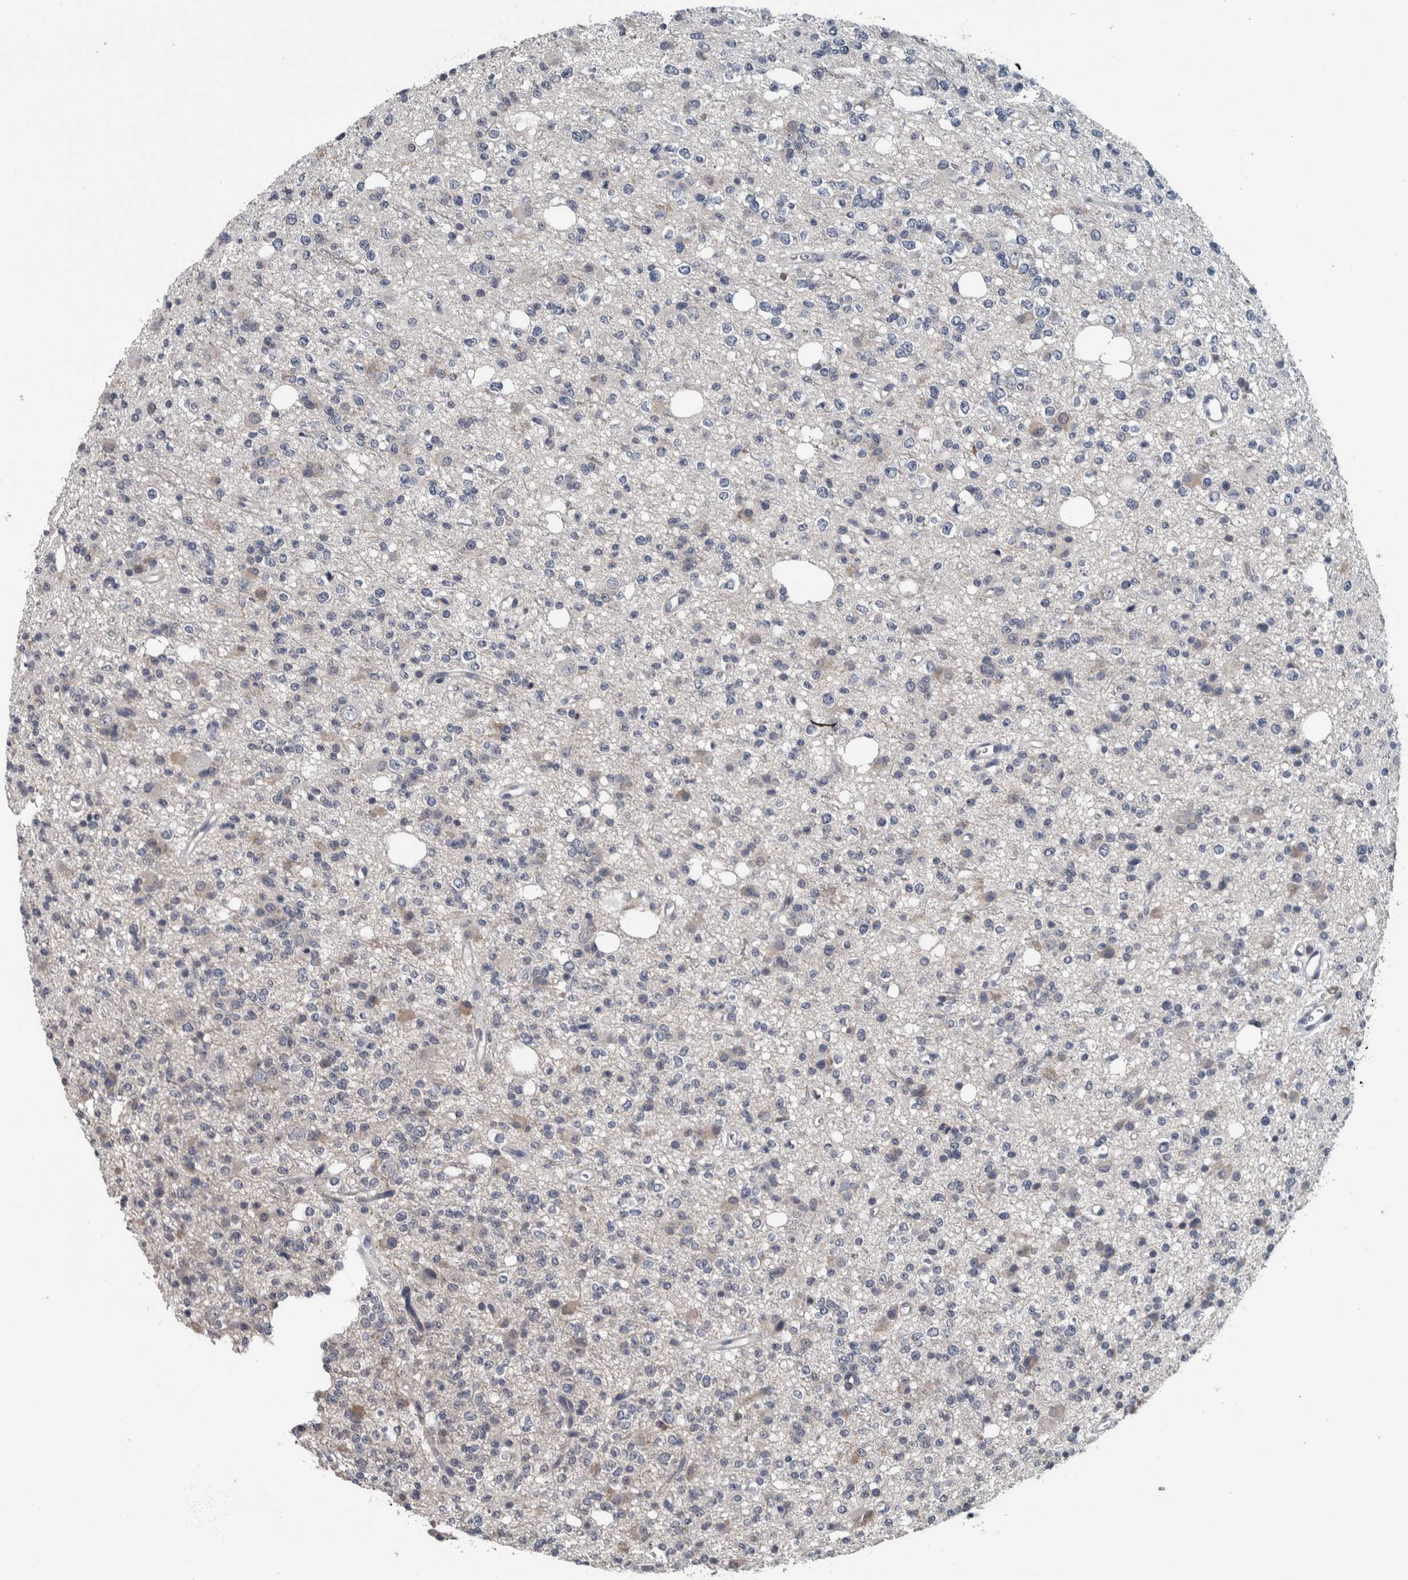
{"staining": {"intensity": "negative", "quantity": "none", "location": "none"}, "tissue": "glioma", "cell_type": "Tumor cells", "image_type": "cancer", "snomed": [{"axis": "morphology", "description": "Glioma, malignant, High grade"}, {"axis": "topography", "description": "Brain"}], "caption": "The IHC histopathology image has no significant expression in tumor cells of malignant high-grade glioma tissue. (DAB (3,3'-diaminobenzidine) immunohistochemistry visualized using brightfield microscopy, high magnification).", "gene": "CAVIN4", "patient": {"sex": "female", "age": 62}}